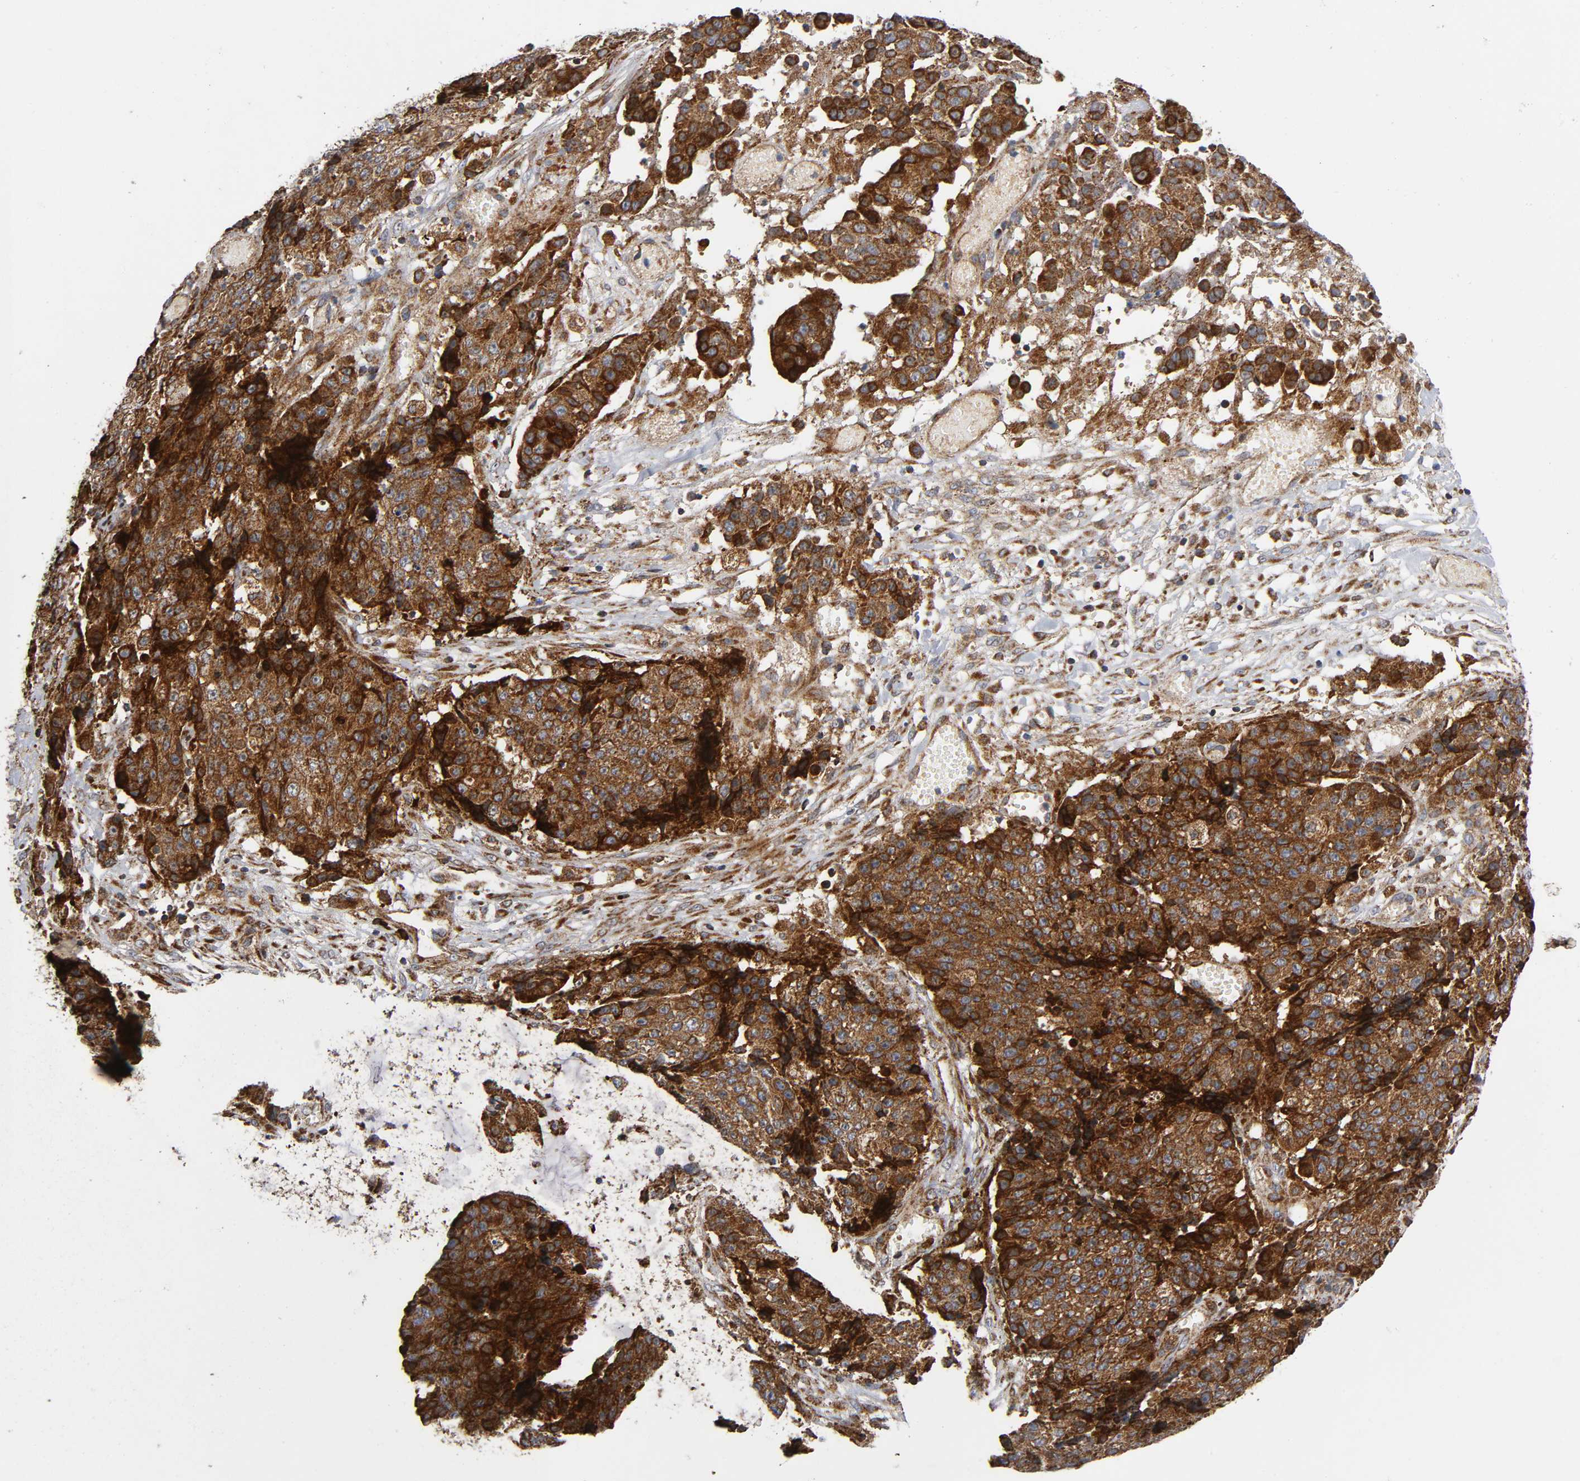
{"staining": {"intensity": "strong", "quantity": "25%-75%", "location": "cytoplasmic/membranous"}, "tissue": "ovarian cancer", "cell_type": "Tumor cells", "image_type": "cancer", "snomed": [{"axis": "morphology", "description": "Carcinoma, endometroid"}, {"axis": "topography", "description": "Ovary"}], "caption": "Brown immunohistochemical staining in human ovarian cancer displays strong cytoplasmic/membranous expression in about 25%-75% of tumor cells. (Brightfield microscopy of DAB IHC at high magnification).", "gene": "MAP3K1", "patient": {"sex": "female", "age": 42}}